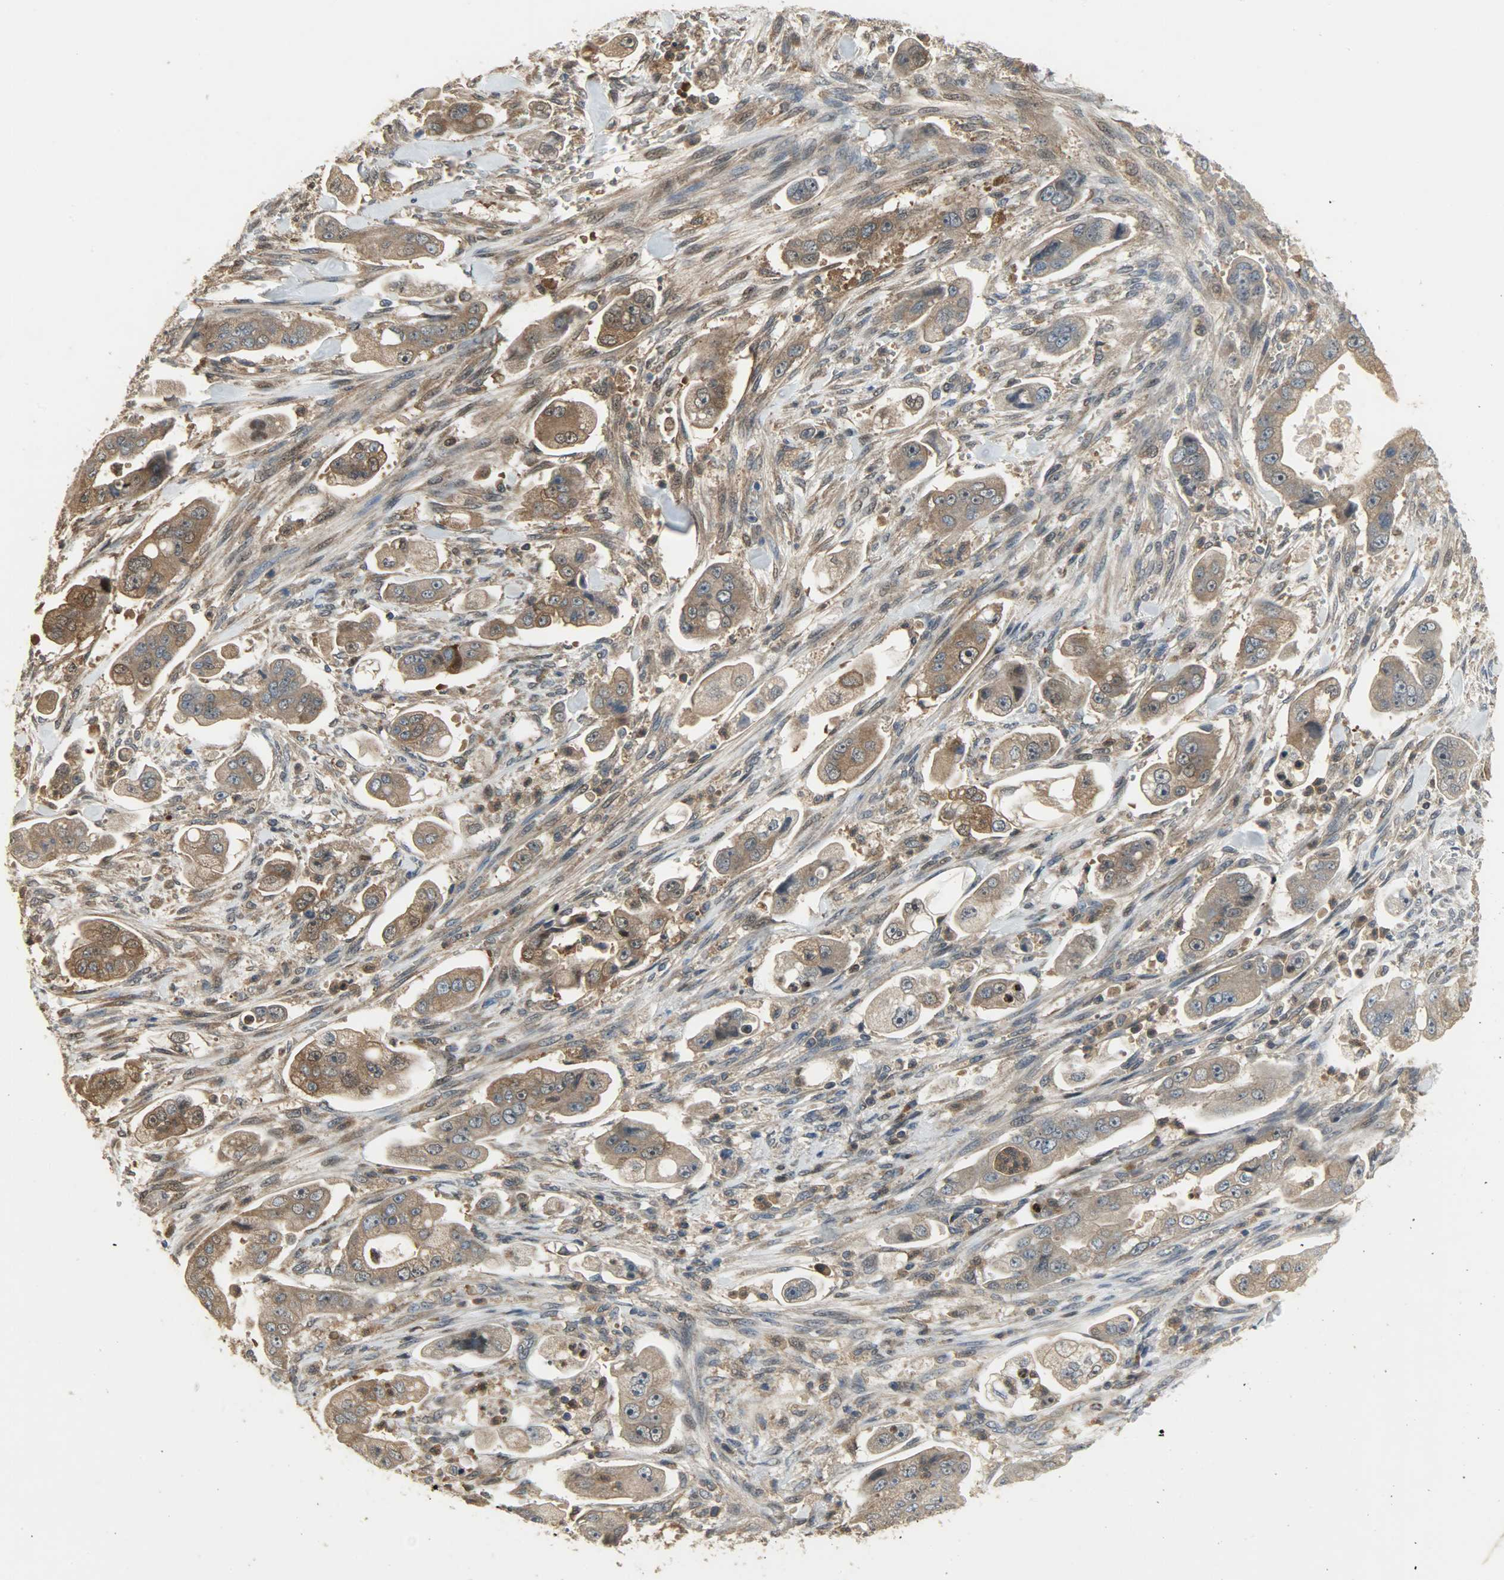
{"staining": {"intensity": "moderate", "quantity": ">75%", "location": "cytoplasmic/membranous"}, "tissue": "stomach cancer", "cell_type": "Tumor cells", "image_type": "cancer", "snomed": [{"axis": "morphology", "description": "Adenocarcinoma, NOS"}, {"axis": "topography", "description": "Stomach"}], "caption": "The histopathology image reveals staining of adenocarcinoma (stomach), revealing moderate cytoplasmic/membranous protein staining (brown color) within tumor cells.", "gene": "AMT", "patient": {"sex": "male", "age": 62}}